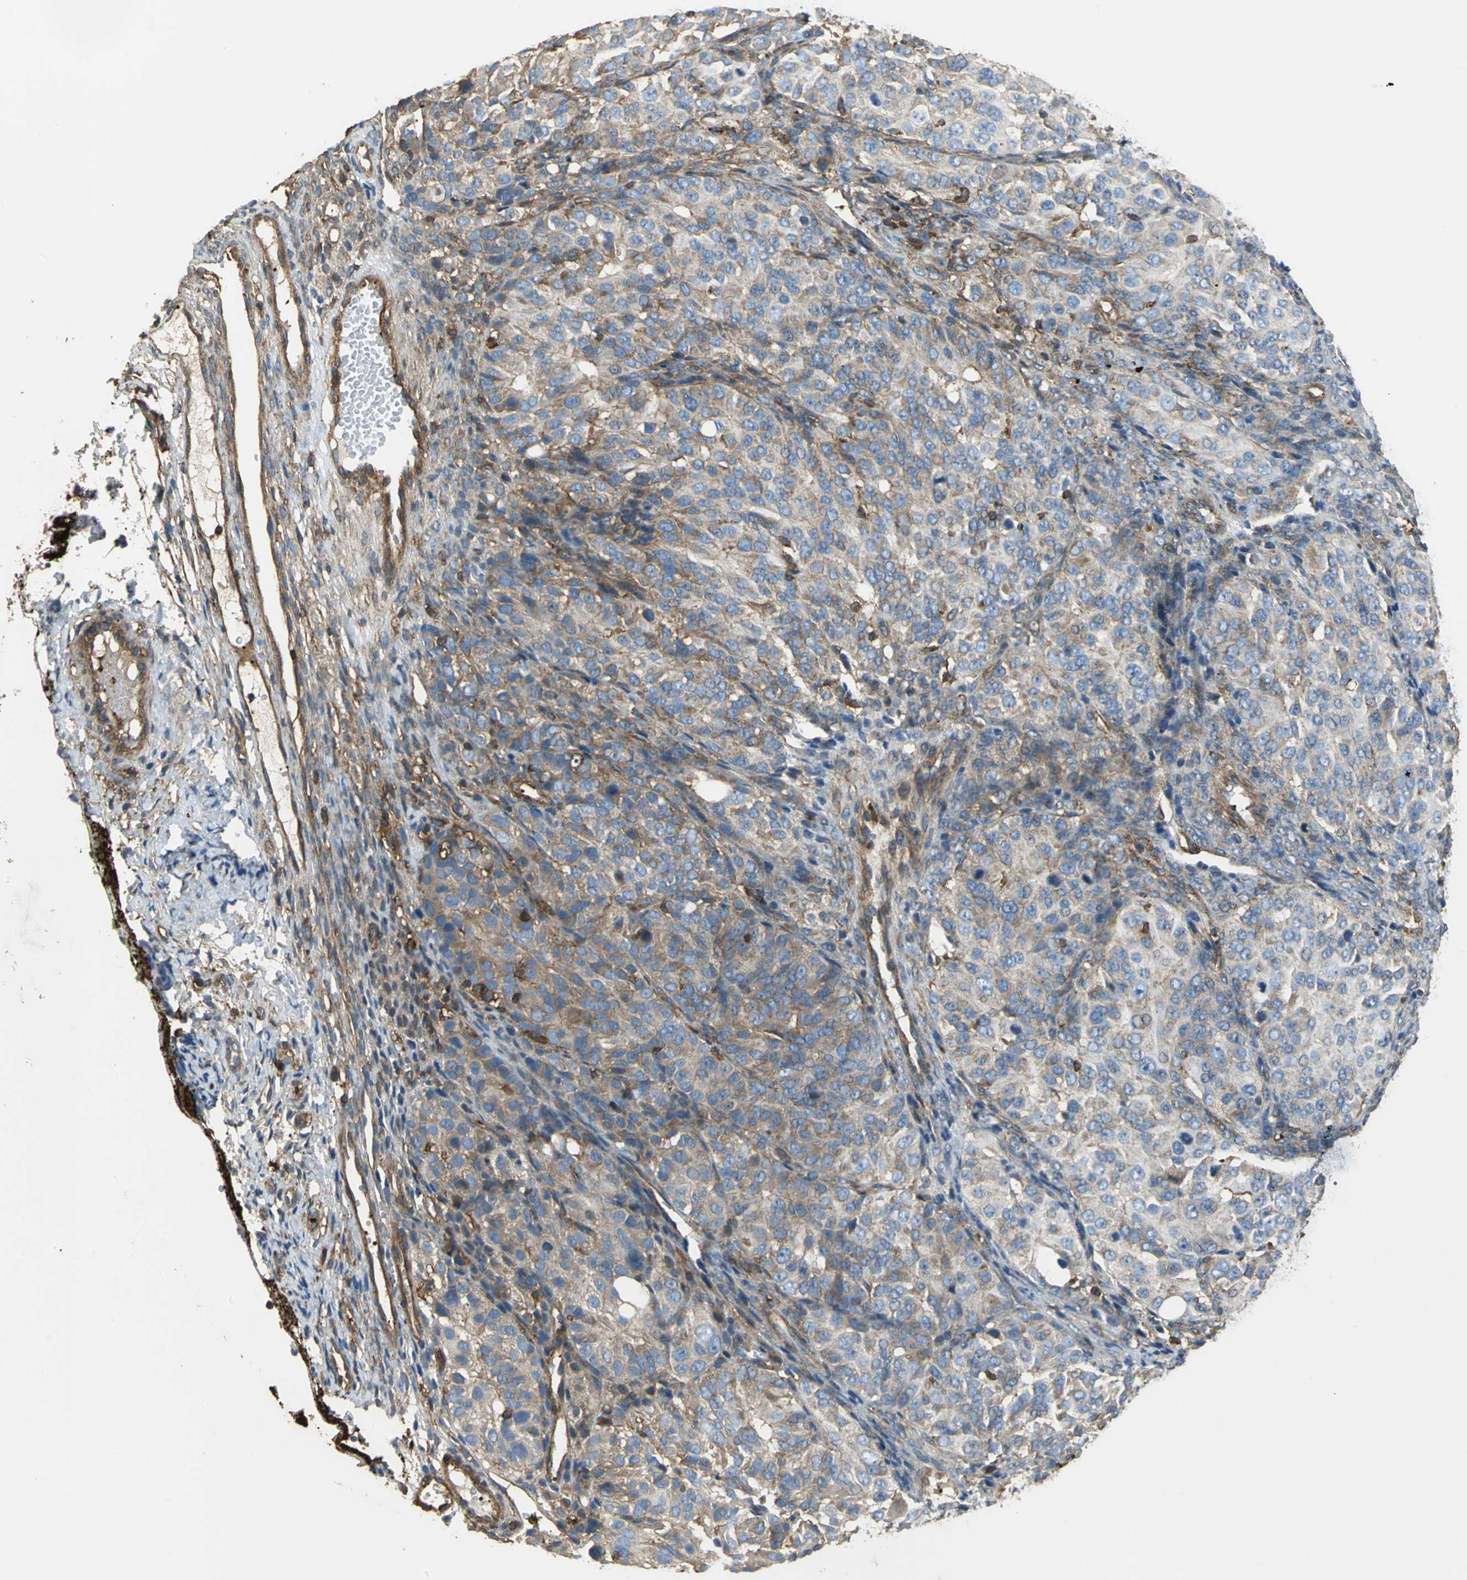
{"staining": {"intensity": "weak", "quantity": "25%-75%", "location": "cytoplasmic/membranous"}, "tissue": "ovarian cancer", "cell_type": "Tumor cells", "image_type": "cancer", "snomed": [{"axis": "morphology", "description": "Carcinoma, endometroid"}, {"axis": "topography", "description": "Ovary"}], "caption": "Protein staining of endometroid carcinoma (ovarian) tissue shows weak cytoplasmic/membranous positivity in approximately 25%-75% of tumor cells. Using DAB (brown) and hematoxylin (blue) stains, captured at high magnification using brightfield microscopy.", "gene": "TLN1", "patient": {"sex": "female", "age": 51}}